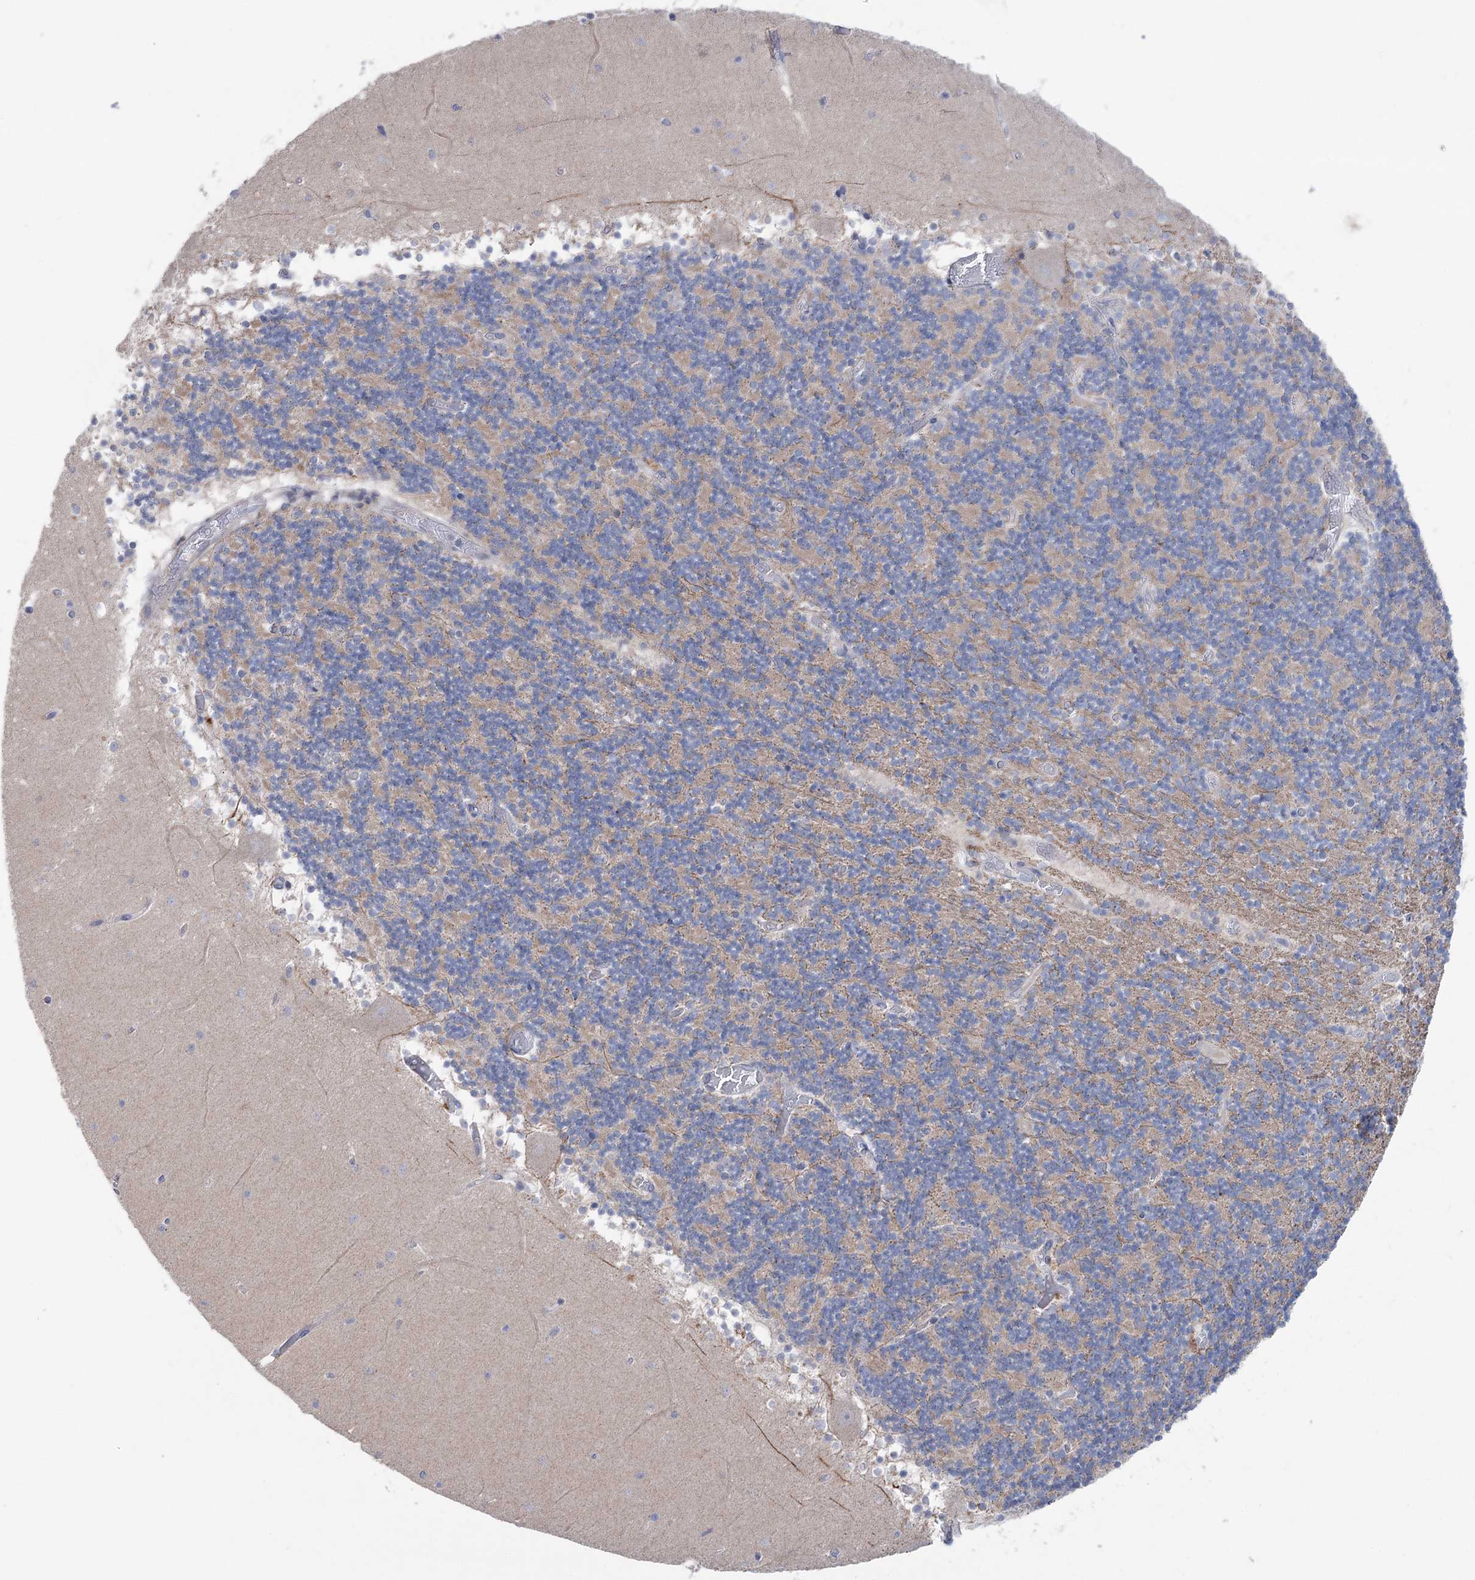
{"staining": {"intensity": "negative", "quantity": "none", "location": "none"}, "tissue": "cerebellum", "cell_type": "Cells in granular layer", "image_type": "normal", "snomed": [{"axis": "morphology", "description": "Normal tissue, NOS"}, {"axis": "topography", "description": "Cerebellum"}], "caption": "An image of human cerebellum is negative for staining in cells in granular layer. Nuclei are stained in blue.", "gene": "MTCH2", "patient": {"sex": "female", "age": 28}}